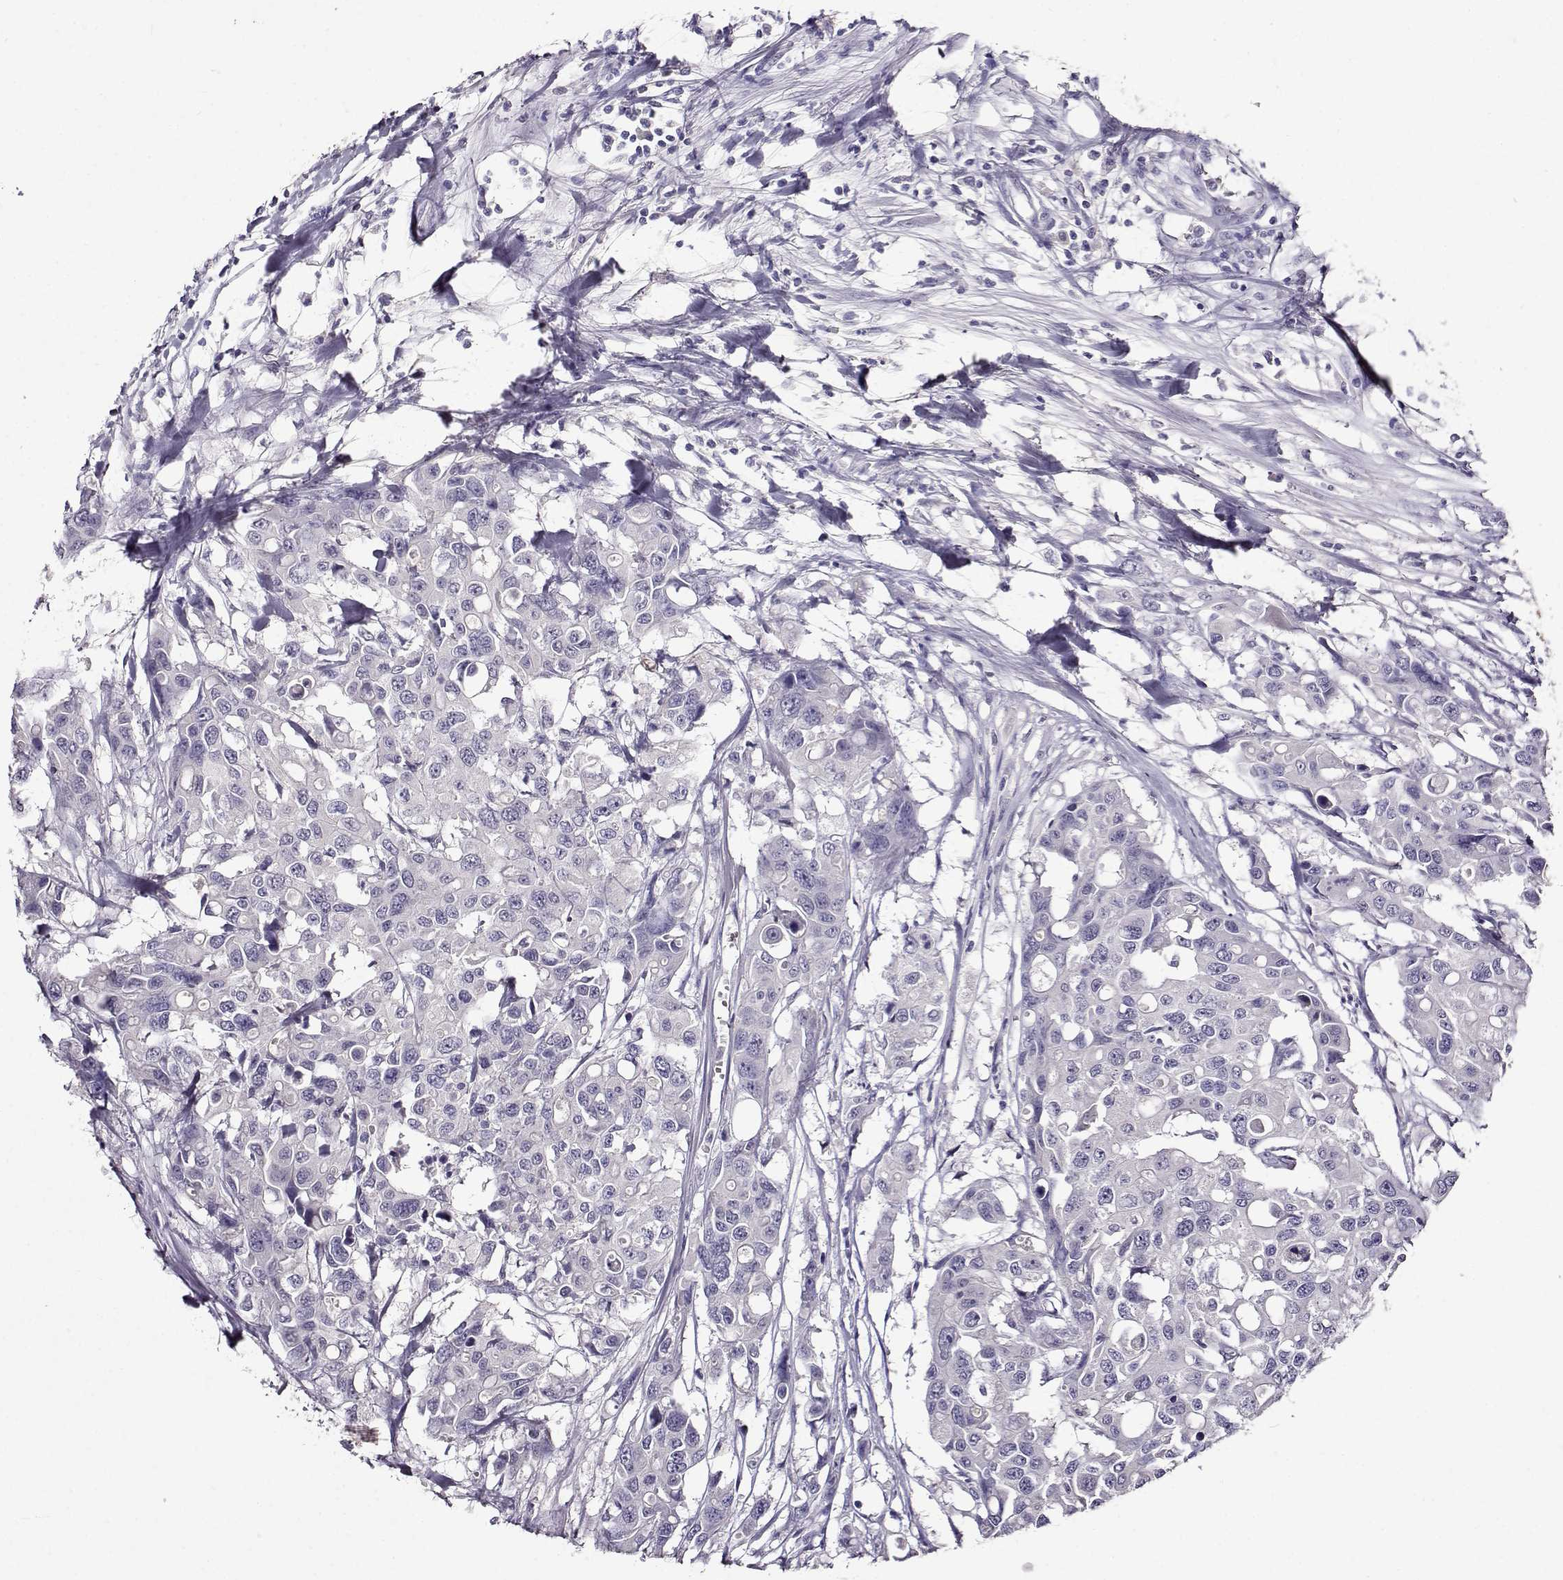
{"staining": {"intensity": "negative", "quantity": "none", "location": "none"}, "tissue": "colorectal cancer", "cell_type": "Tumor cells", "image_type": "cancer", "snomed": [{"axis": "morphology", "description": "Adenocarcinoma, NOS"}, {"axis": "topography", "description": "Colon"}], "caption": "A micrograph of human colorectal adenocarcinoma is negative for staining in tumor cells.", "gene": "PAEP", "patient": {"sex": "male", "age": 77}}